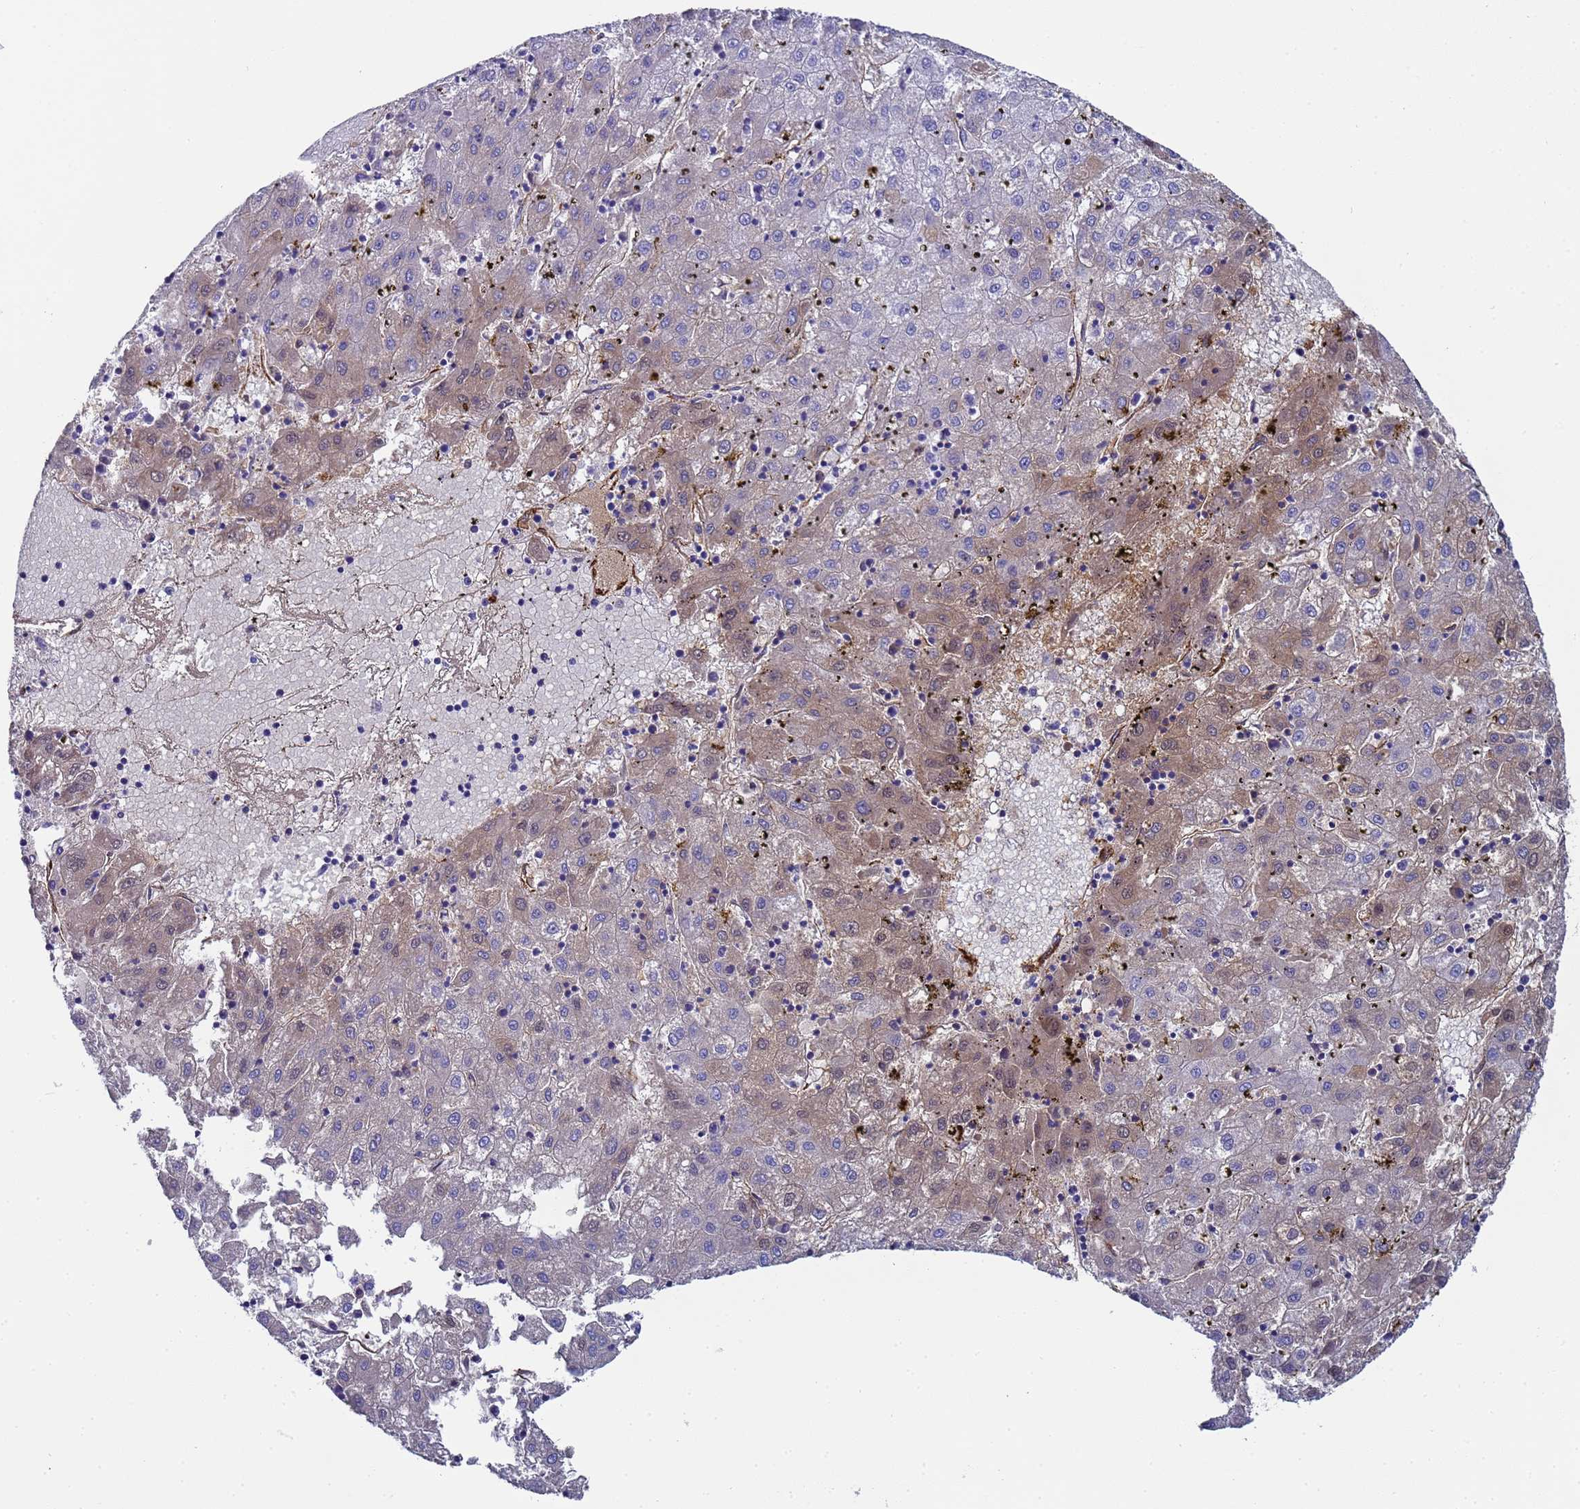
{"staining": {"intensity": "moderate", "quantity": "<25%", "location": "cytoplasmic/membranous"}, "tissue": "liver cancer", "cell_type": "Tumor cells", "image_type": "cancer", "snomed": [{"axis": "morphology", "description": "Carcinoma, Hepatocellular, NOS"}, {"axis": "topography", "description": "Liver"}], "caption": "Liver cancer stained for a protein (brown) exhibits moderate cytoplasmic/membranous positive staining in approximately <25% of tumor cells.", "gene": "ADIPOQ", "patient": {"sex": "male", "age": 72}}